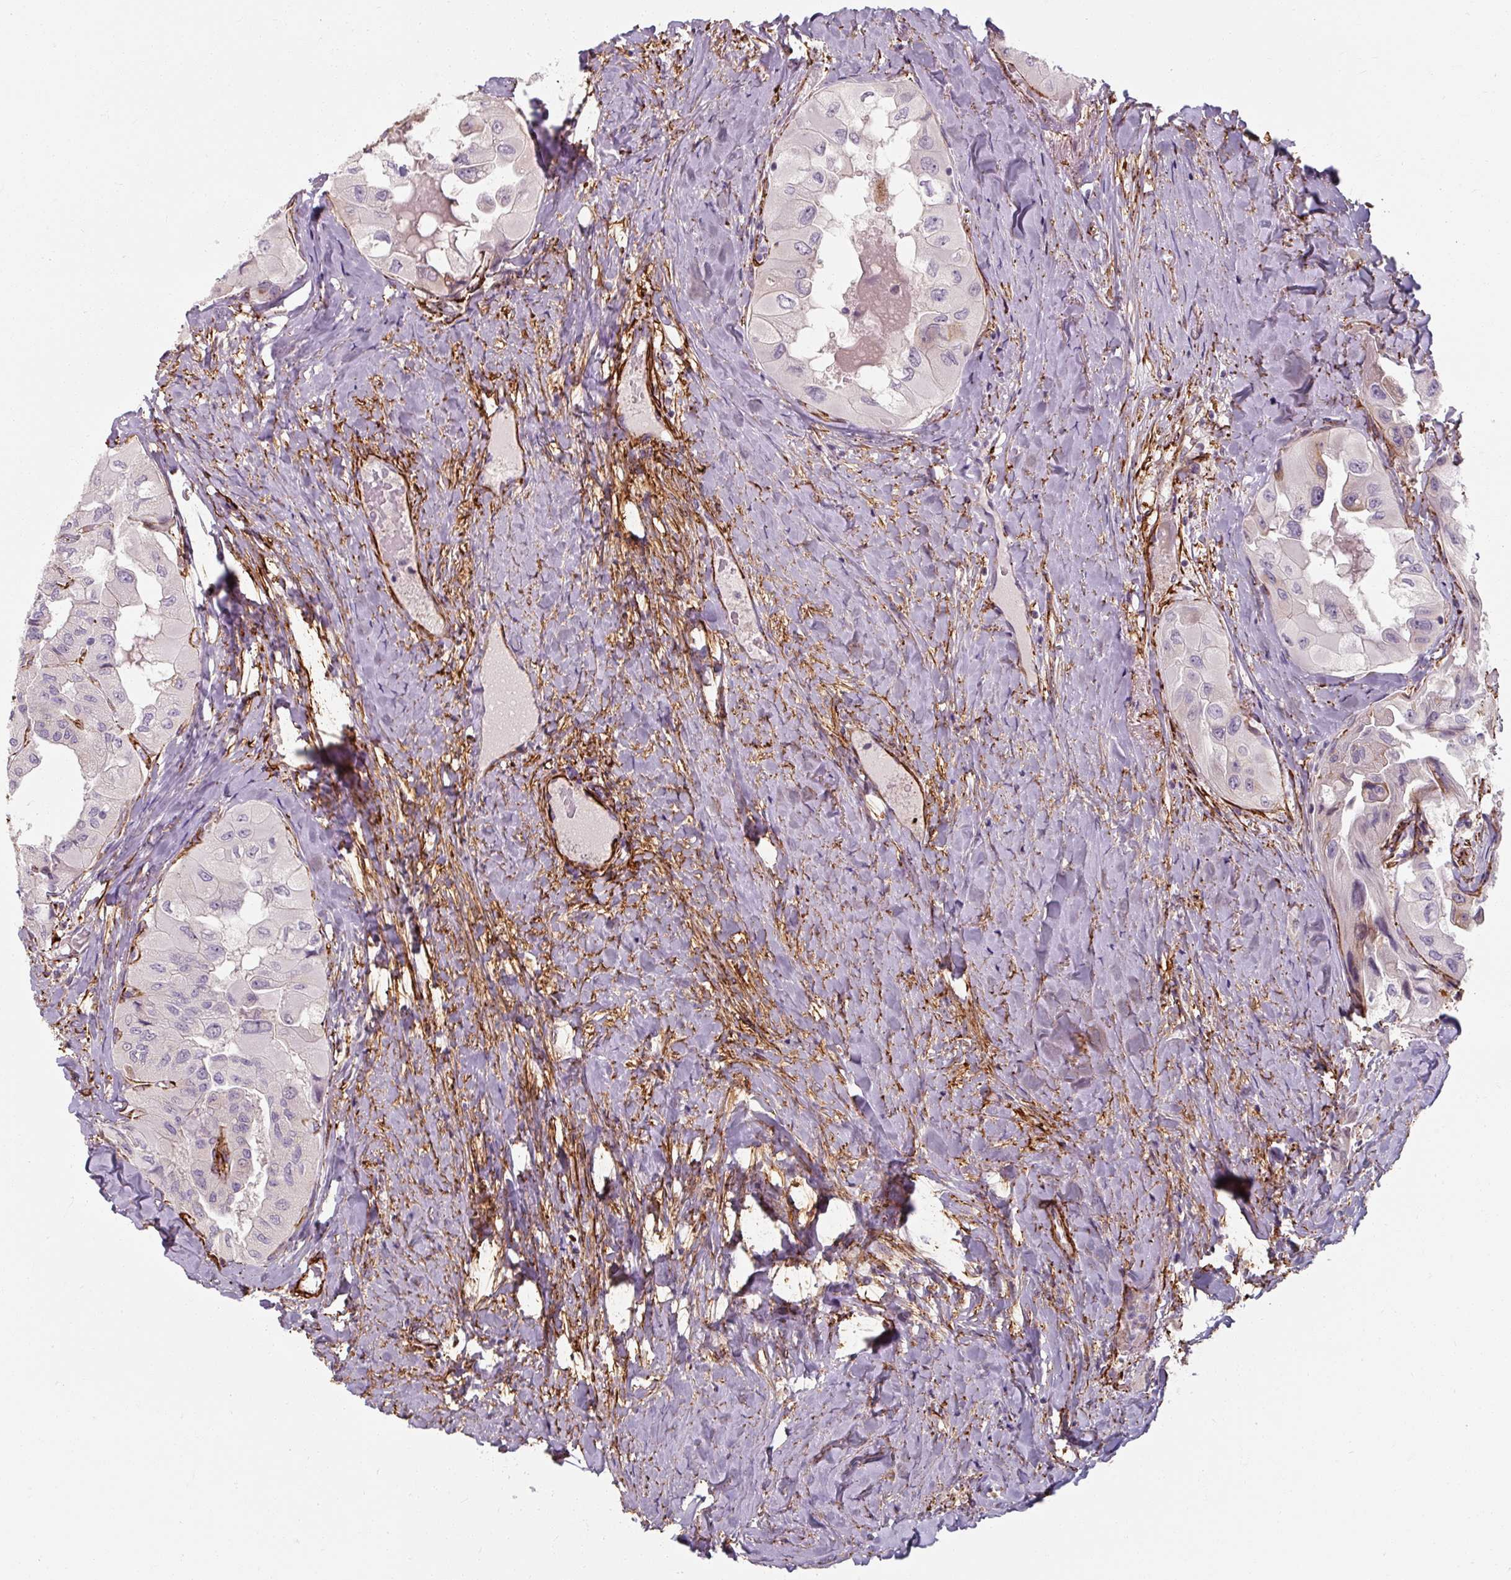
{"staining": {"intensity": "negative", "quantity": "none", "location": "none"}, "tissue": "thyroid cancer", "cell_type": "Tumor cells", "image_type": "cancer", "snomed": [{"axis": "morphology", "description": "Normal tissue, NOS"}, {"axis": "morphology", "description": "Papillary adenocarcinoma, NOS"}, {"axis": "topography", "description": "Thyroid gland"}], "caption": "Immunohistochemistry histopathology image of neoplastic tissue: thyroid papillary adenocarcinoma stained with DAB (3,3'-diaminobenzidine) displays no significant protein staining in tumor cells.", "gene": "MRPS5", "patient": {"sex": "female", "age": 59}}